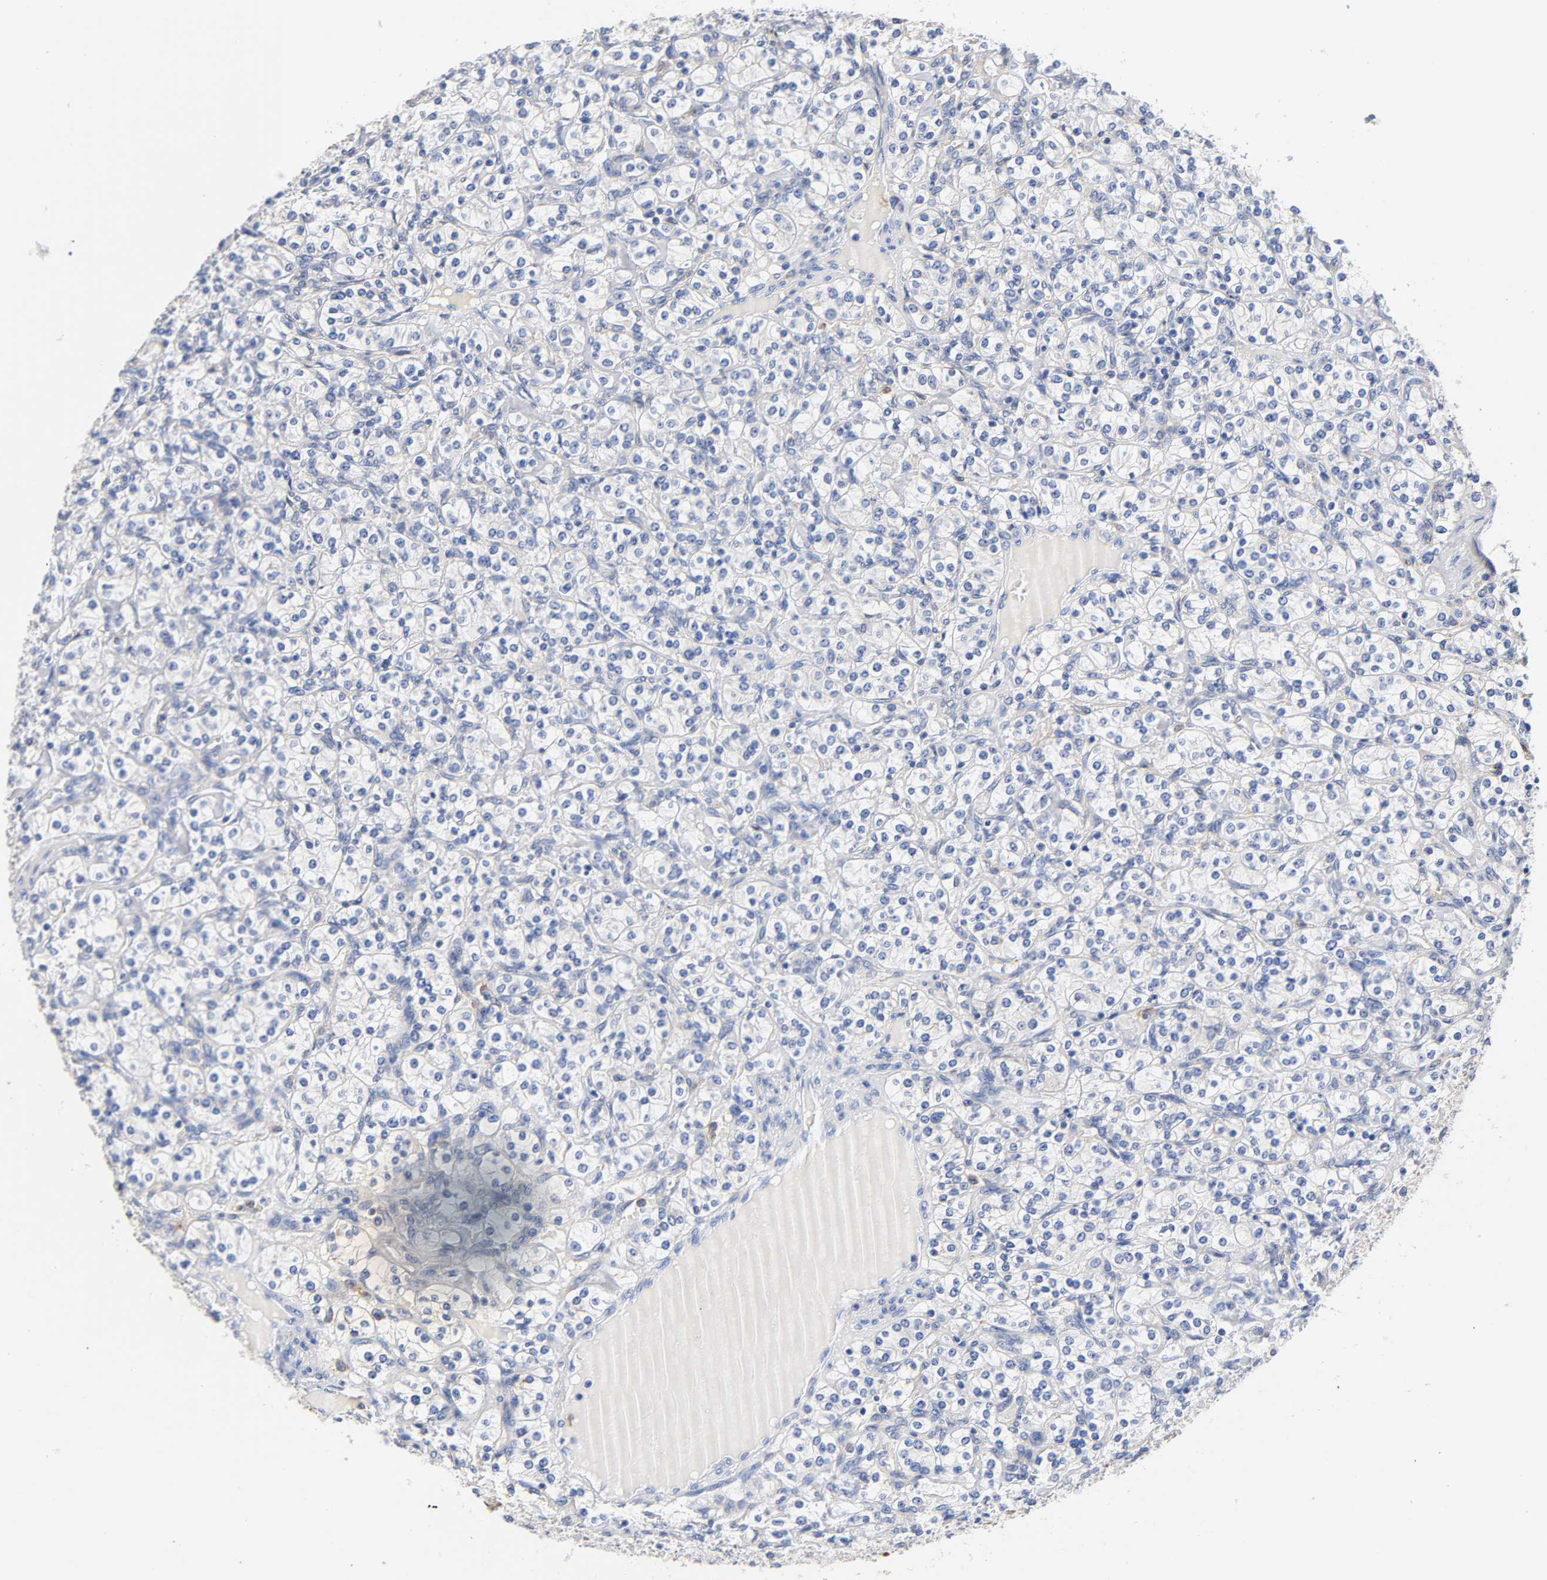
{"staining": {"intensity": "negative", "quantity": "none", "location": "none"}, "tissue": "renal cancer", "cell_type": "Tumor cells", "image_type": "cancer", "snomed": [{"axis": "morphology", "description": "Adenocarcinoma, NOS"}, {"axis": "topography", "description": "Kidney"}], "caption": "DAB (3,3'-diaminobenzidine) immunohistochemical staining of human renal cancer displays no significant staining in tumor cells. (Brightfield microscopy of DAB (3,3'-diaminobenzidine) IHC at high magnification).", "gene": "LRP1", "patient": {"sex": "male", "age": 77}}